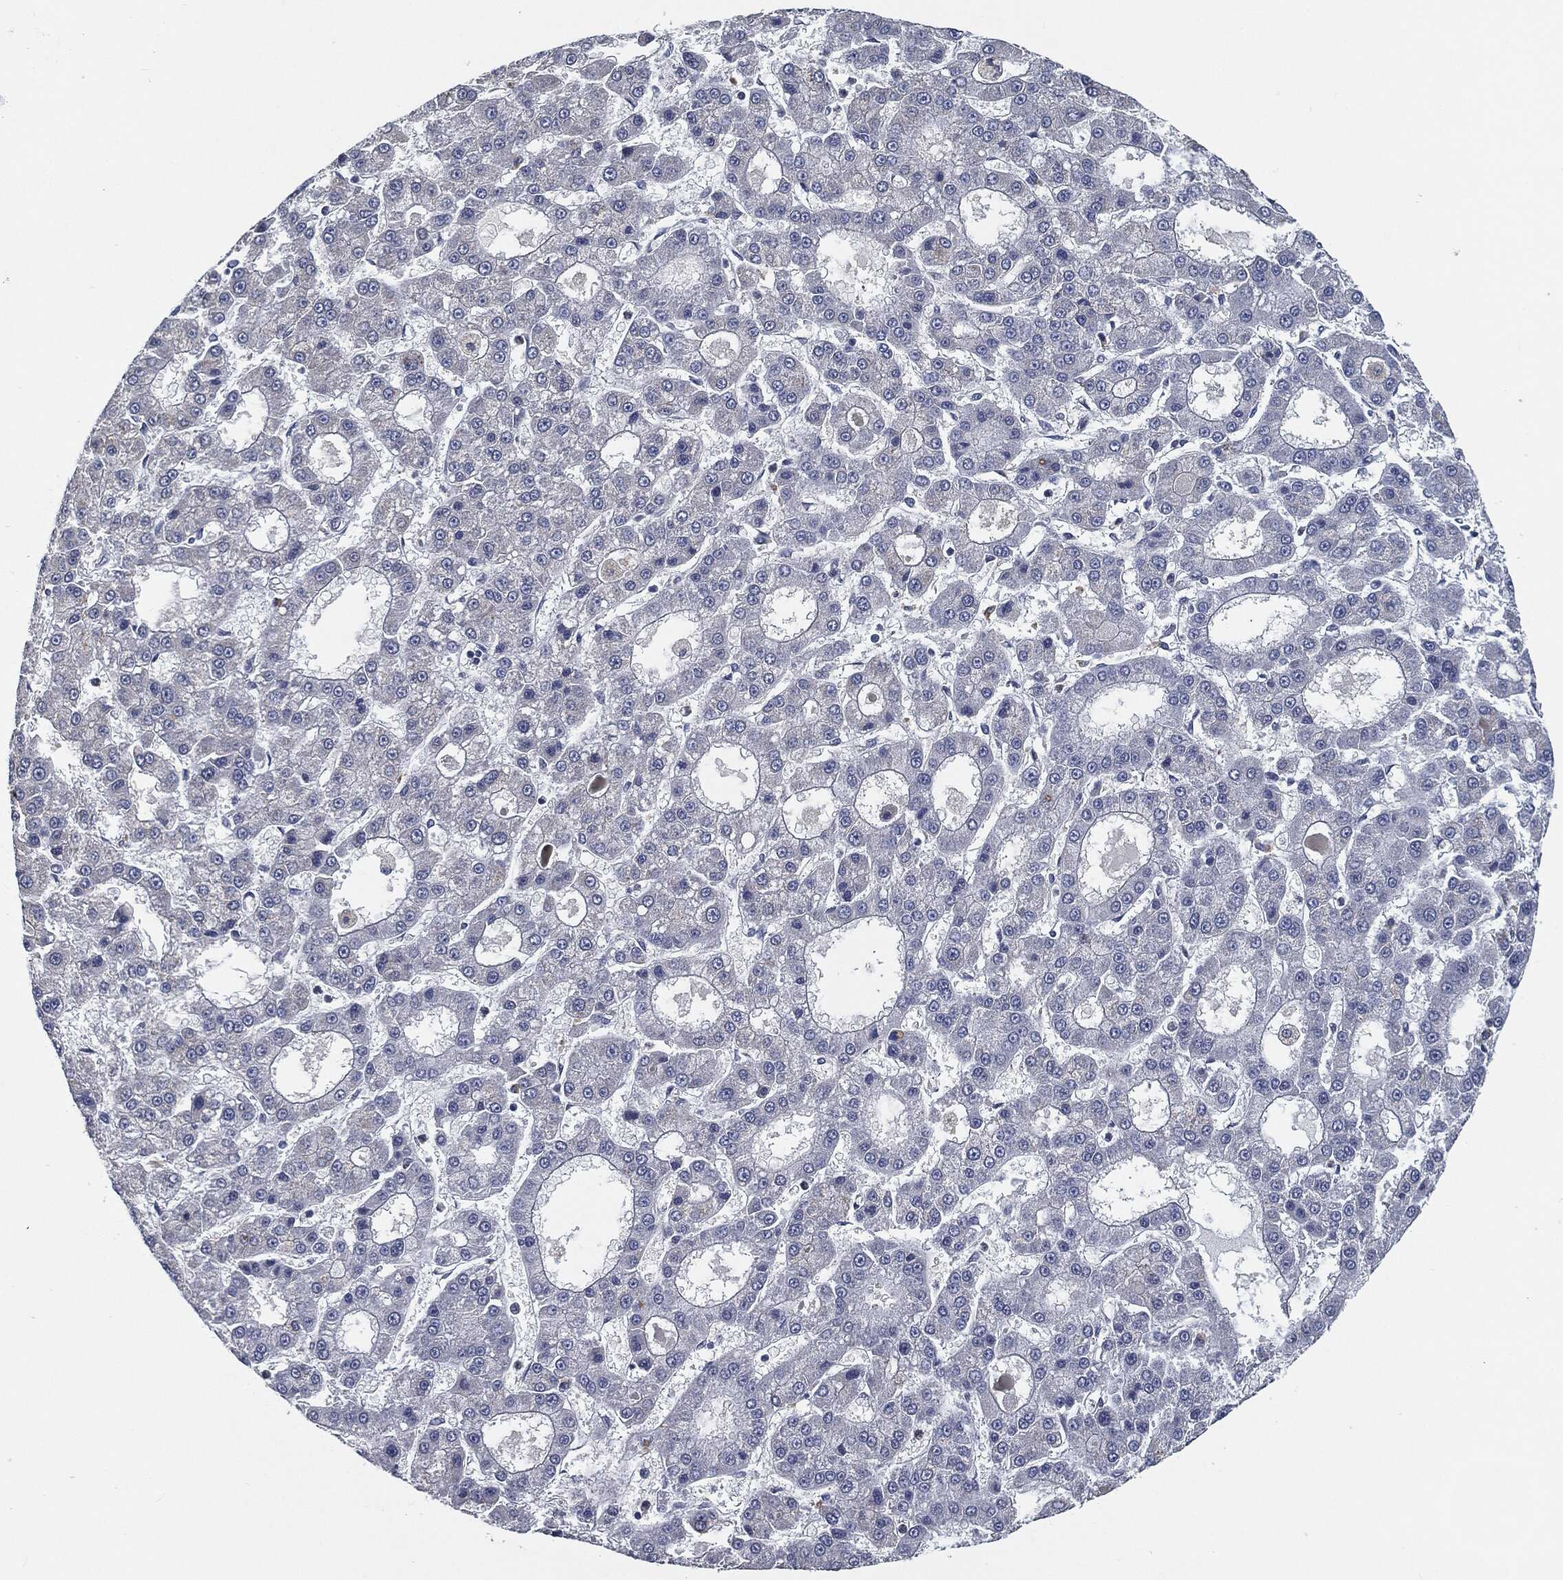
{"staining": {"intensity": "negative", "quantity": "none", "location": "none"}, "tissue": "liver cancer", "cell_type": "Tumor cells", "image_type": "cancer", "snomed": [{"axis": "morphology", "description": "Carcinoma, Hepatocellular, NOS"}, {"axis": "topography", "description": "Liver"}], "caption": "Immunohistochemical staining of human liver hepatocellular carcinoma shows no significant expression in tumor cells.", "gene": "SVIL", "patient": {"sex": "male", "age": 70}}